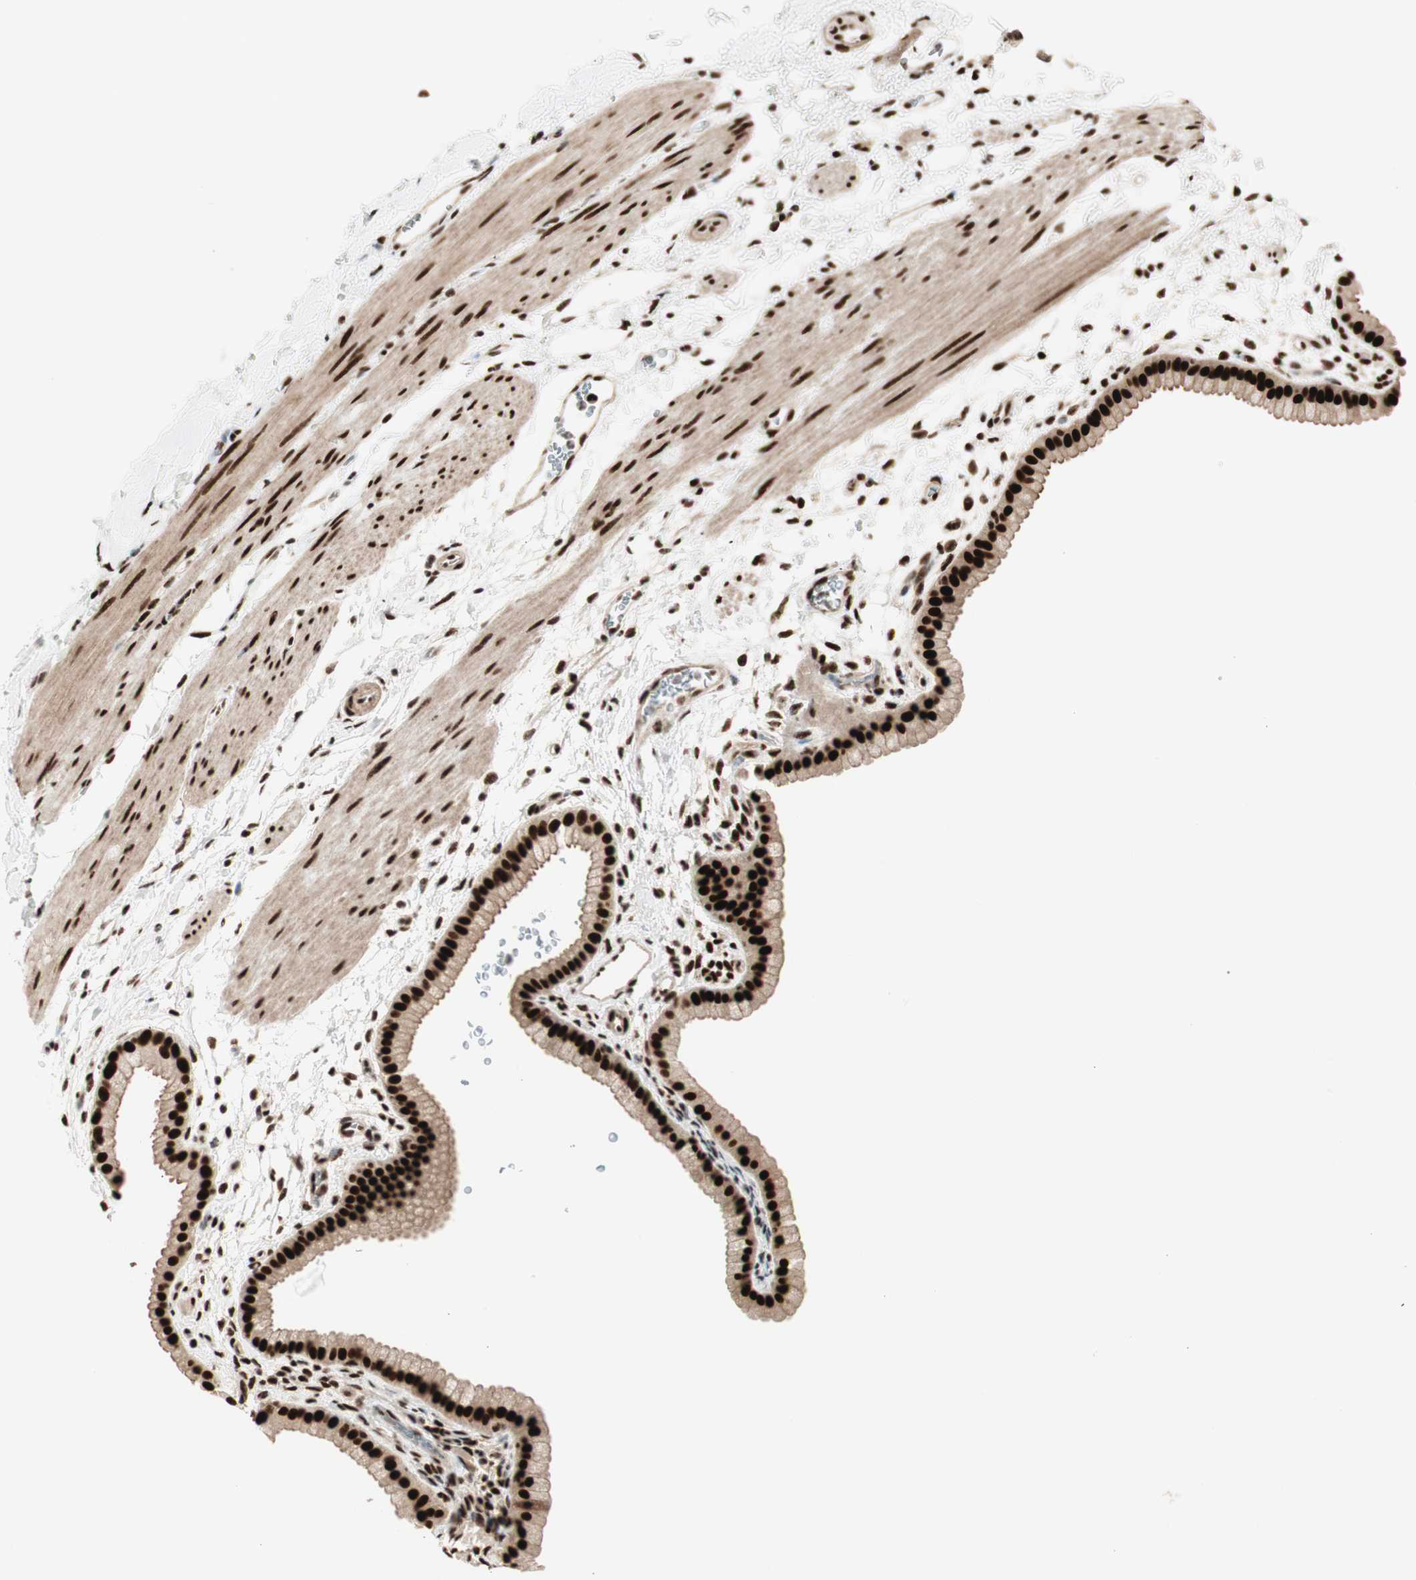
{"staining": {"intensity": "strong", "quantity": ">75%", "location": "nuclear"}, "tissue": "gallbladder", "cell_type": "Glandular cells", "image_type": "normal", "snomed": [{"axis": "morphology", "description": "Normal tissue, NOS"}, {"axis": "topography", "description": "Gallbladder"}], "caption": "IHC of normal human gallbladder shows high levels of strong nuclear staining in approximately >75% of glandular cells.", "gene": "HEXIM1", "patient": {"sex": "female", "age": 64}}